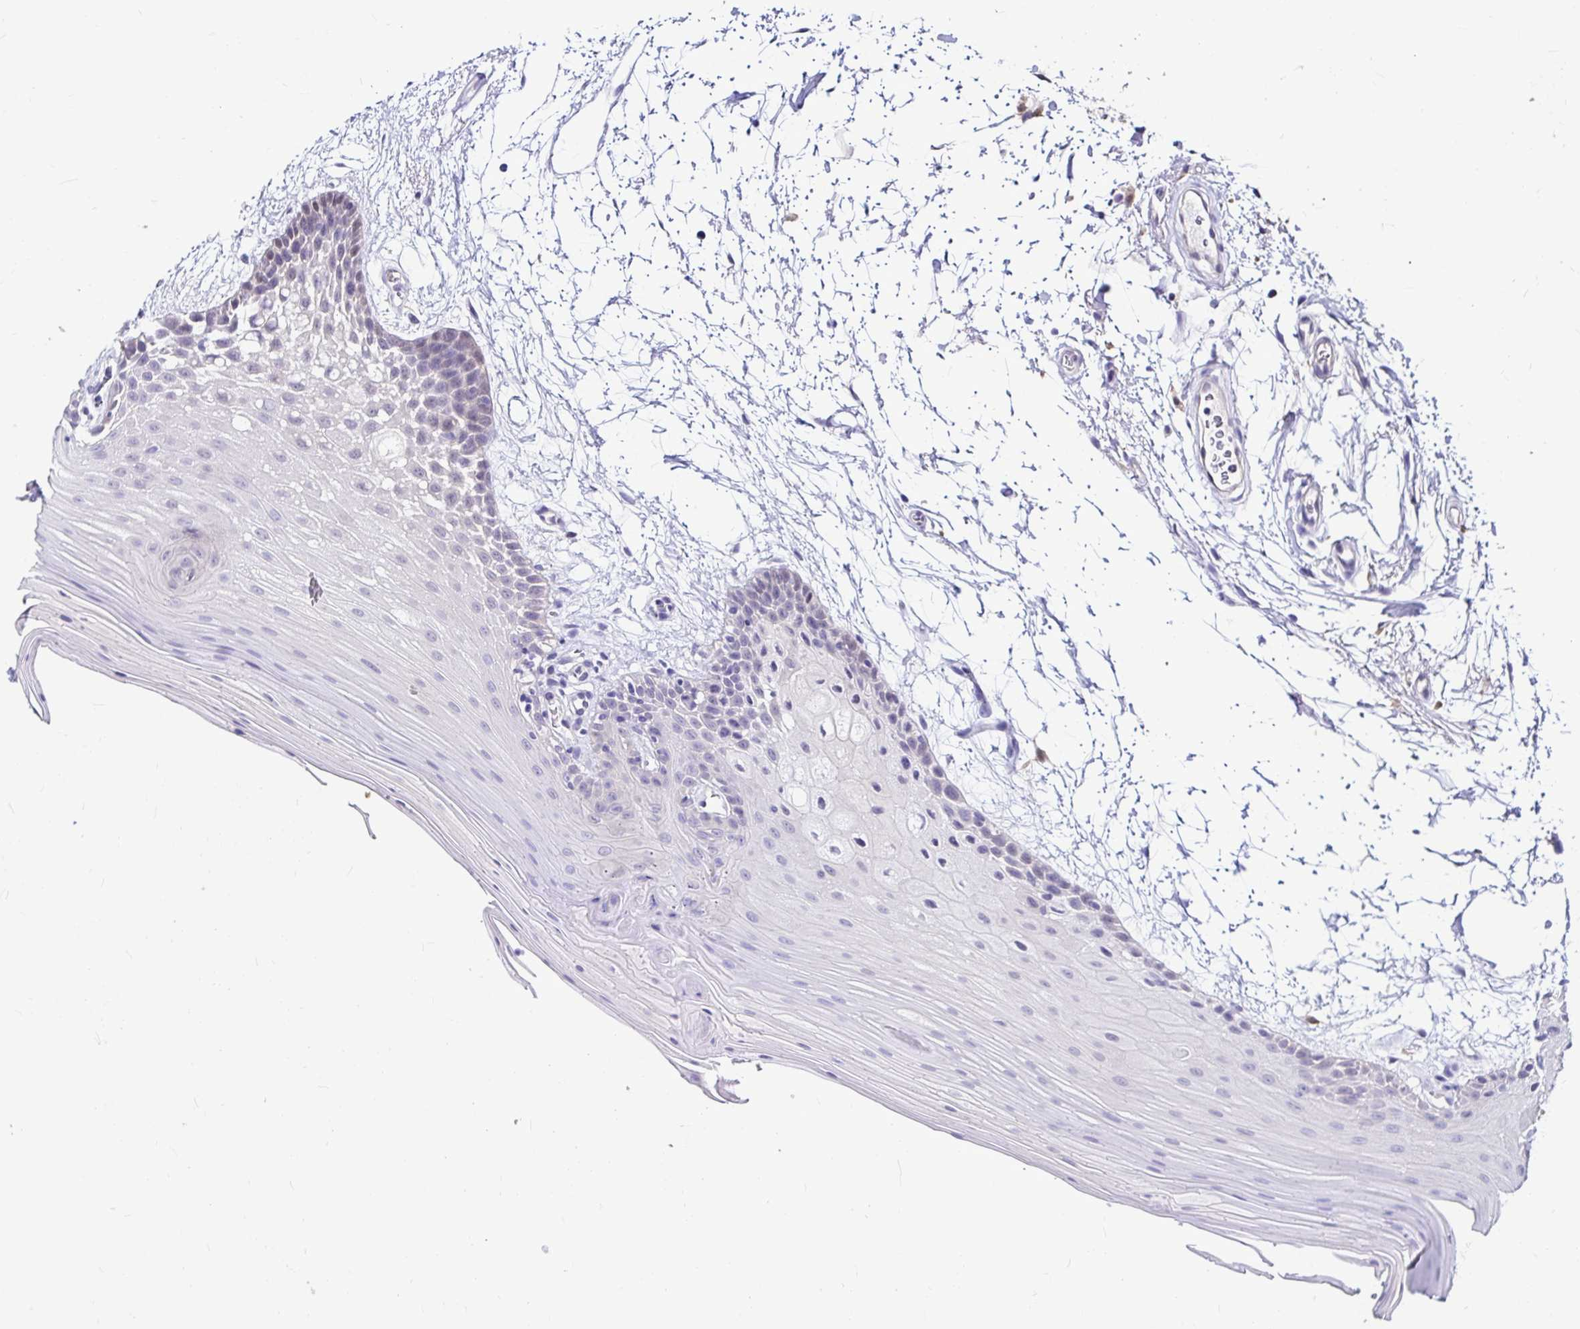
{"staining": {"intensity": "negative", "quantity": "none", "location": "none"}, "tissue": "oral mucosa", "cell_type": "Squamous epithelial cells", "image_type": "normal", "snomed": [{"axis": "morphology", "description": "Normal tissue, NOS"}, {"axis": "morphology", "description": "Squamous cell carcinoma, NOS"}, {"axis": "topography", "description": "Oral tissue"}, {"axis": "topography", "description": "Tounge, NOS"}, {"axis": "topography", "description": "Head-Neck"}], "caption": "DAB (3,3'-diaminobenzidine) immunohistochemical staining of normal human oral mucosa displays no significant staining in squamous epithelial cells.", "gene": "IDH1", "patient": {"sex": "male", "age": 62}}